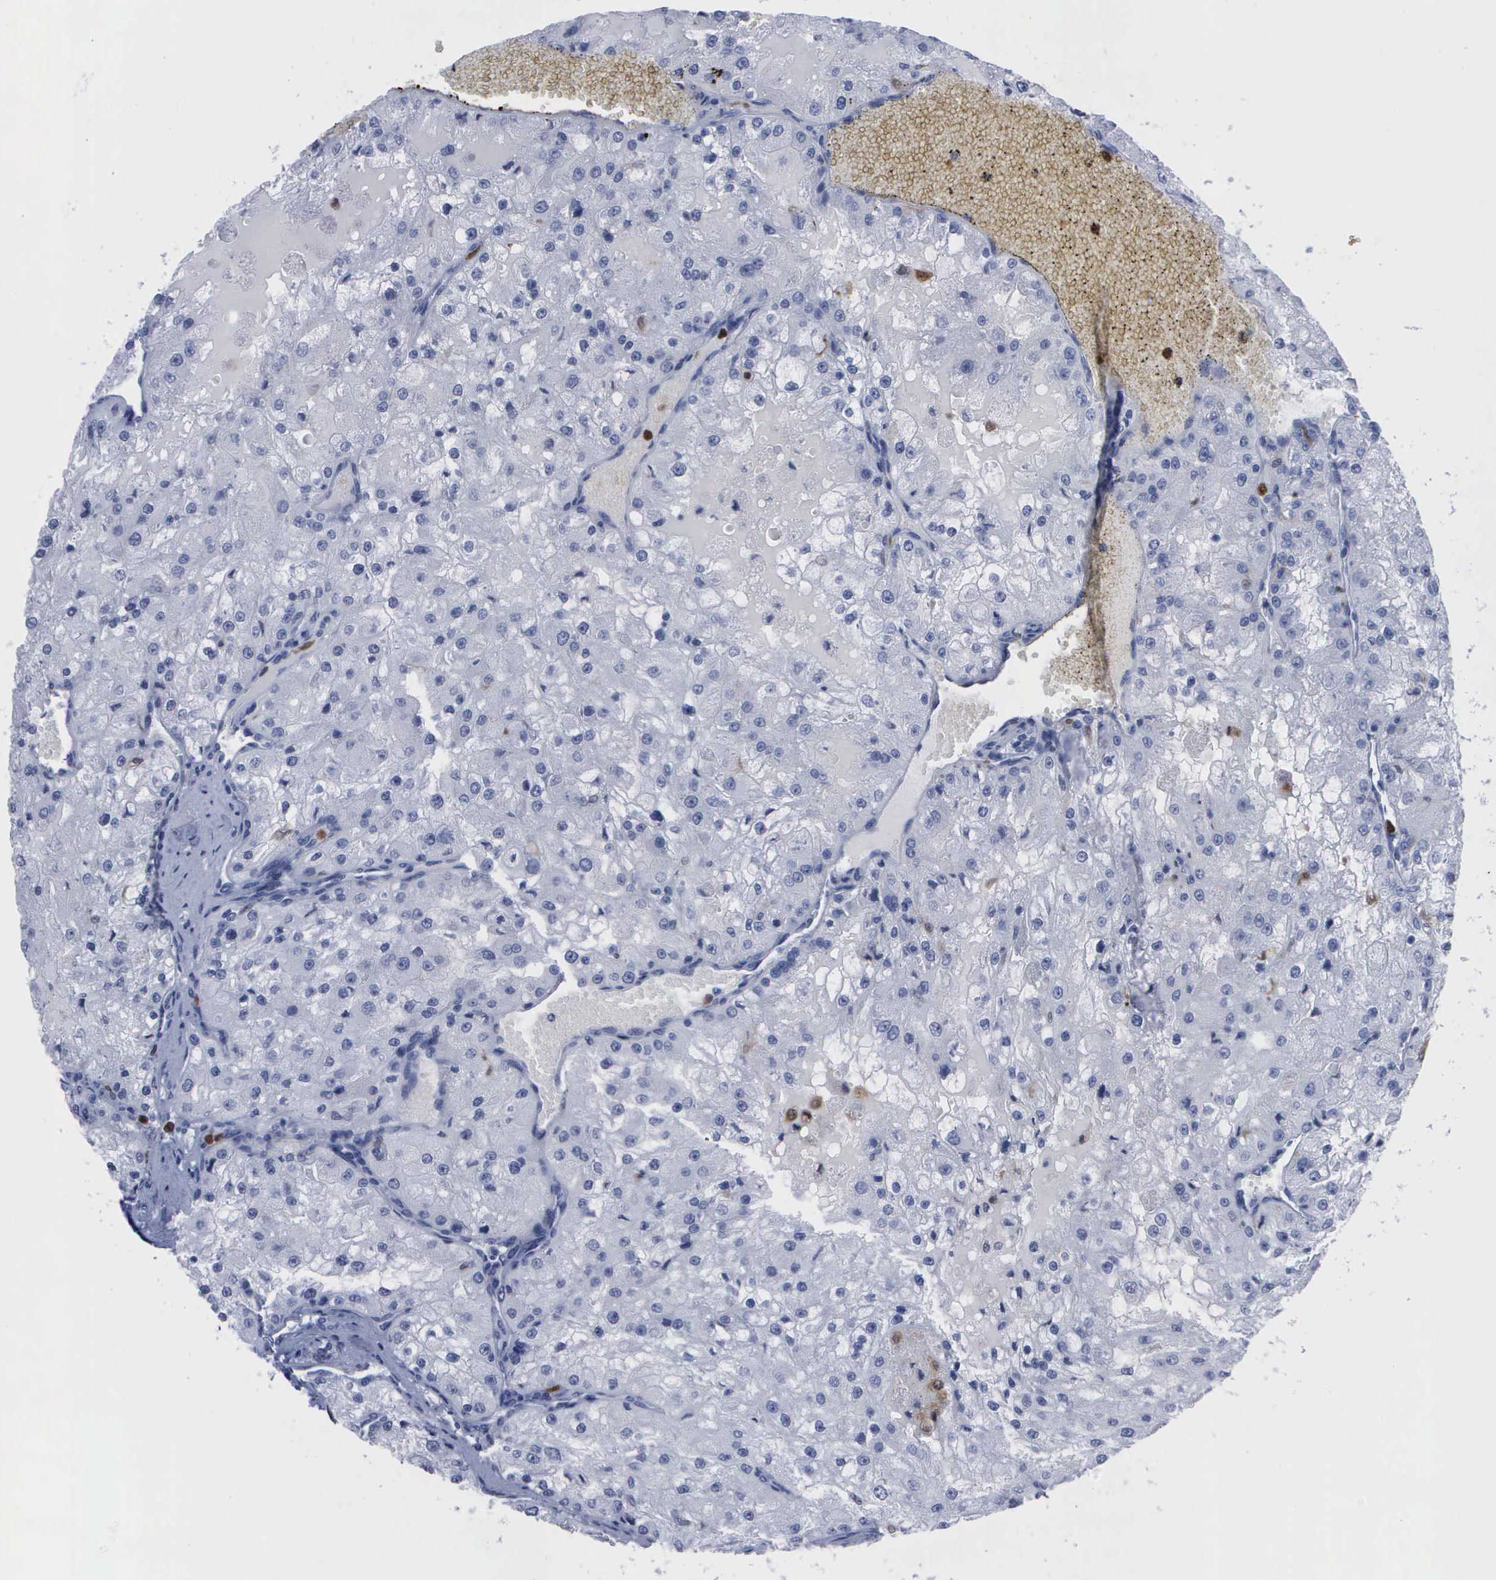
{"staining": {"intensity": "negative", "quantity": "none", "location": "none"}, "tissue": "renal cancer", "cell_type": "Tumor cells", "image_type": "cancer", "snomed": [{"axis": "morphology", "description": "Adenocarcinoma, NOS"}, {"axis": "topography", "description": "Kidney"}], "caption": "A micrograph of renal cancer stained for a protein demonstrates no brown staining in tumor cells.", "gene": "CSTA", "patient": {"sex": "female", "age": 74}}